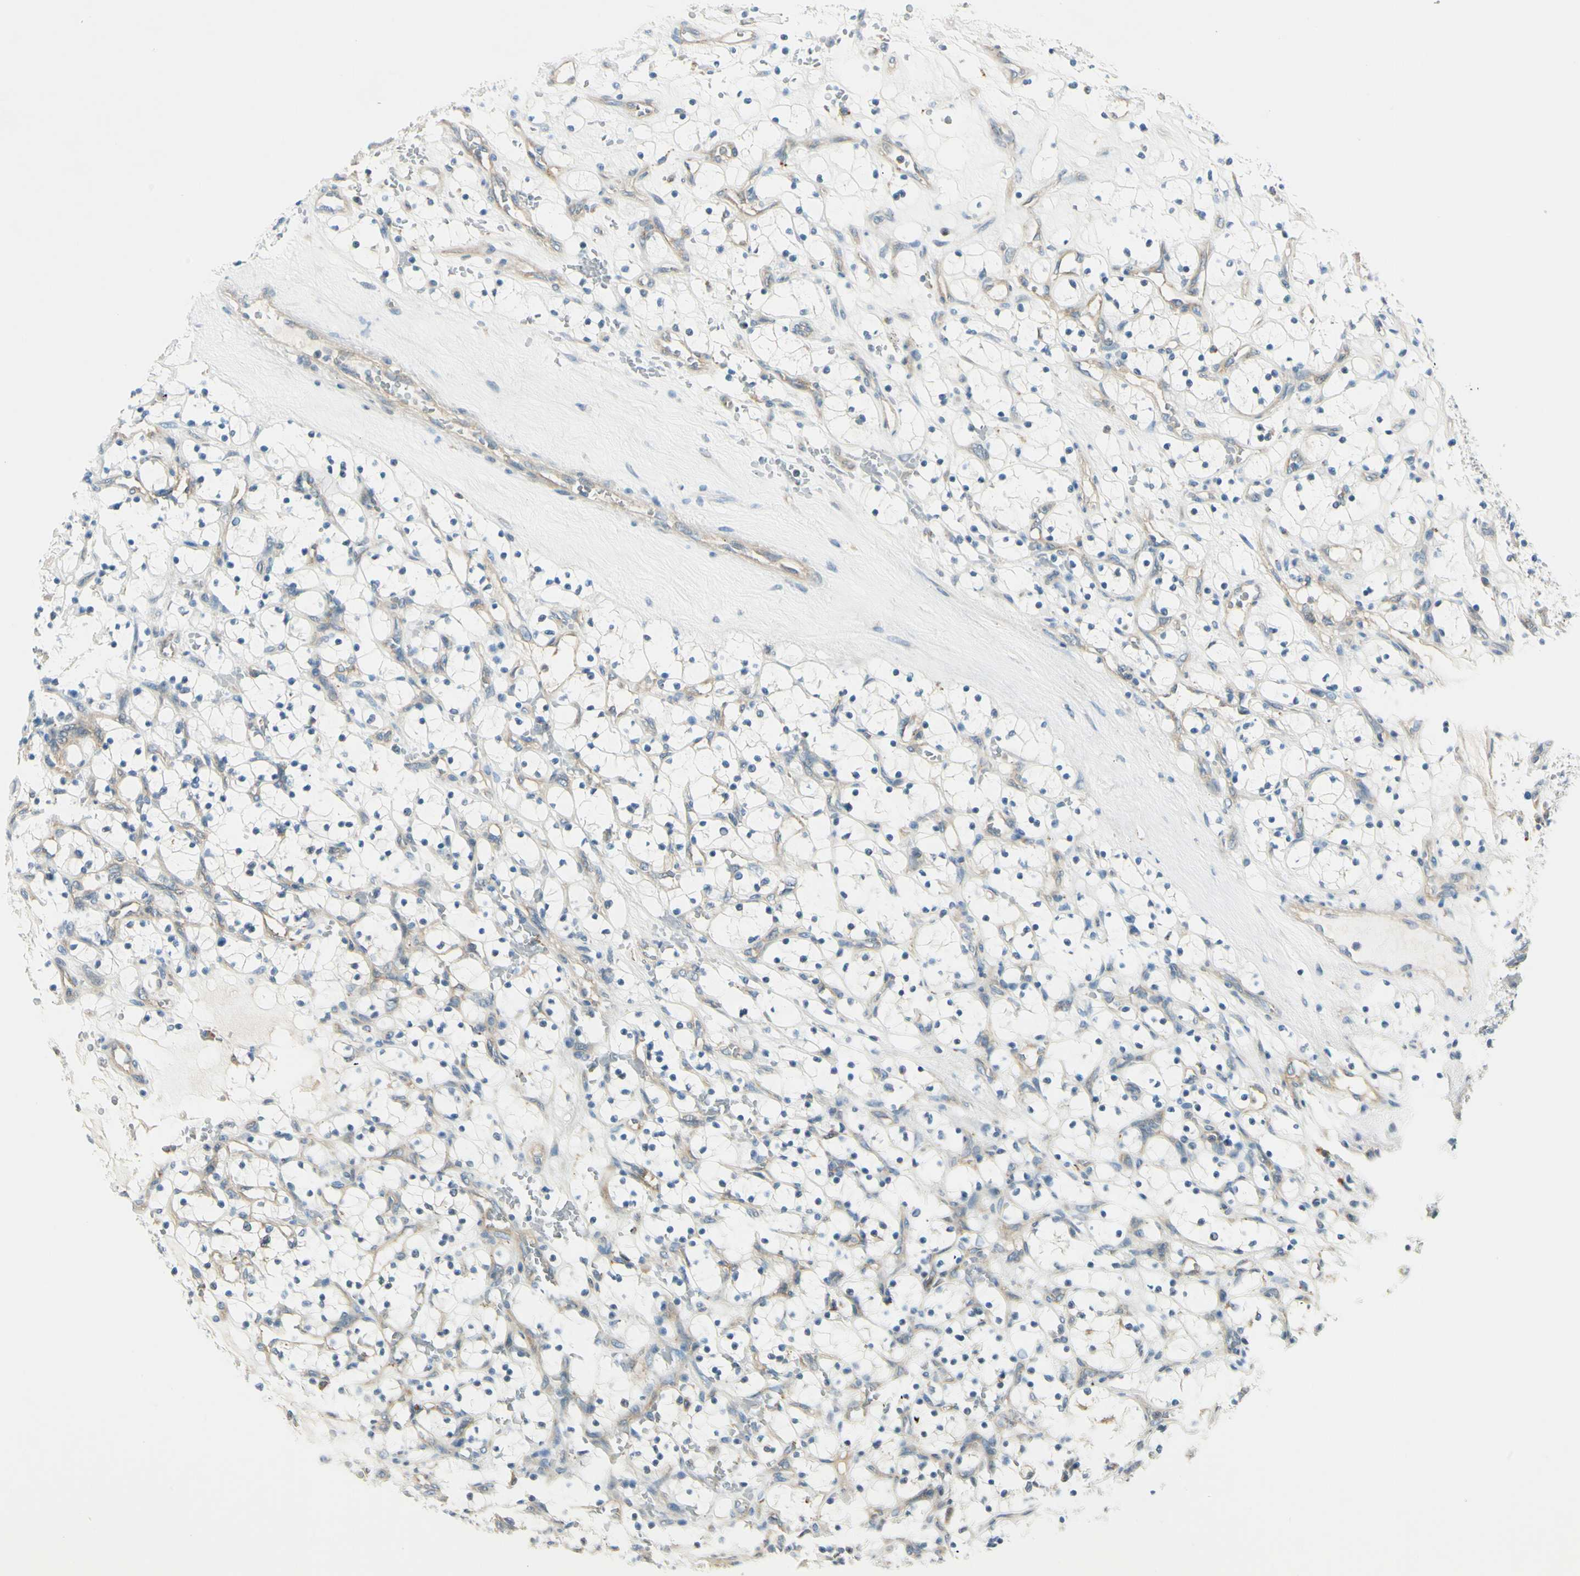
{"staining": {"intensity": "weak", "quantity": "<25%", "location": "cytoplasmic/membranous"}, "tissue": "renal cancer", "cell_type": "Tumor cells", "image_type": "cancer", "snomed": [{"axis": "morphology", "description": "Adenocarcinoma, NOS"}, {"axis": "topography", "description": "Kidney"}], "caption": "Protein analysis of adenocarcinoma (renal) reveals no significant expression in tumor cells.", "gene": "LAMA3", "patient": {"sex": "female", "age": 69}}